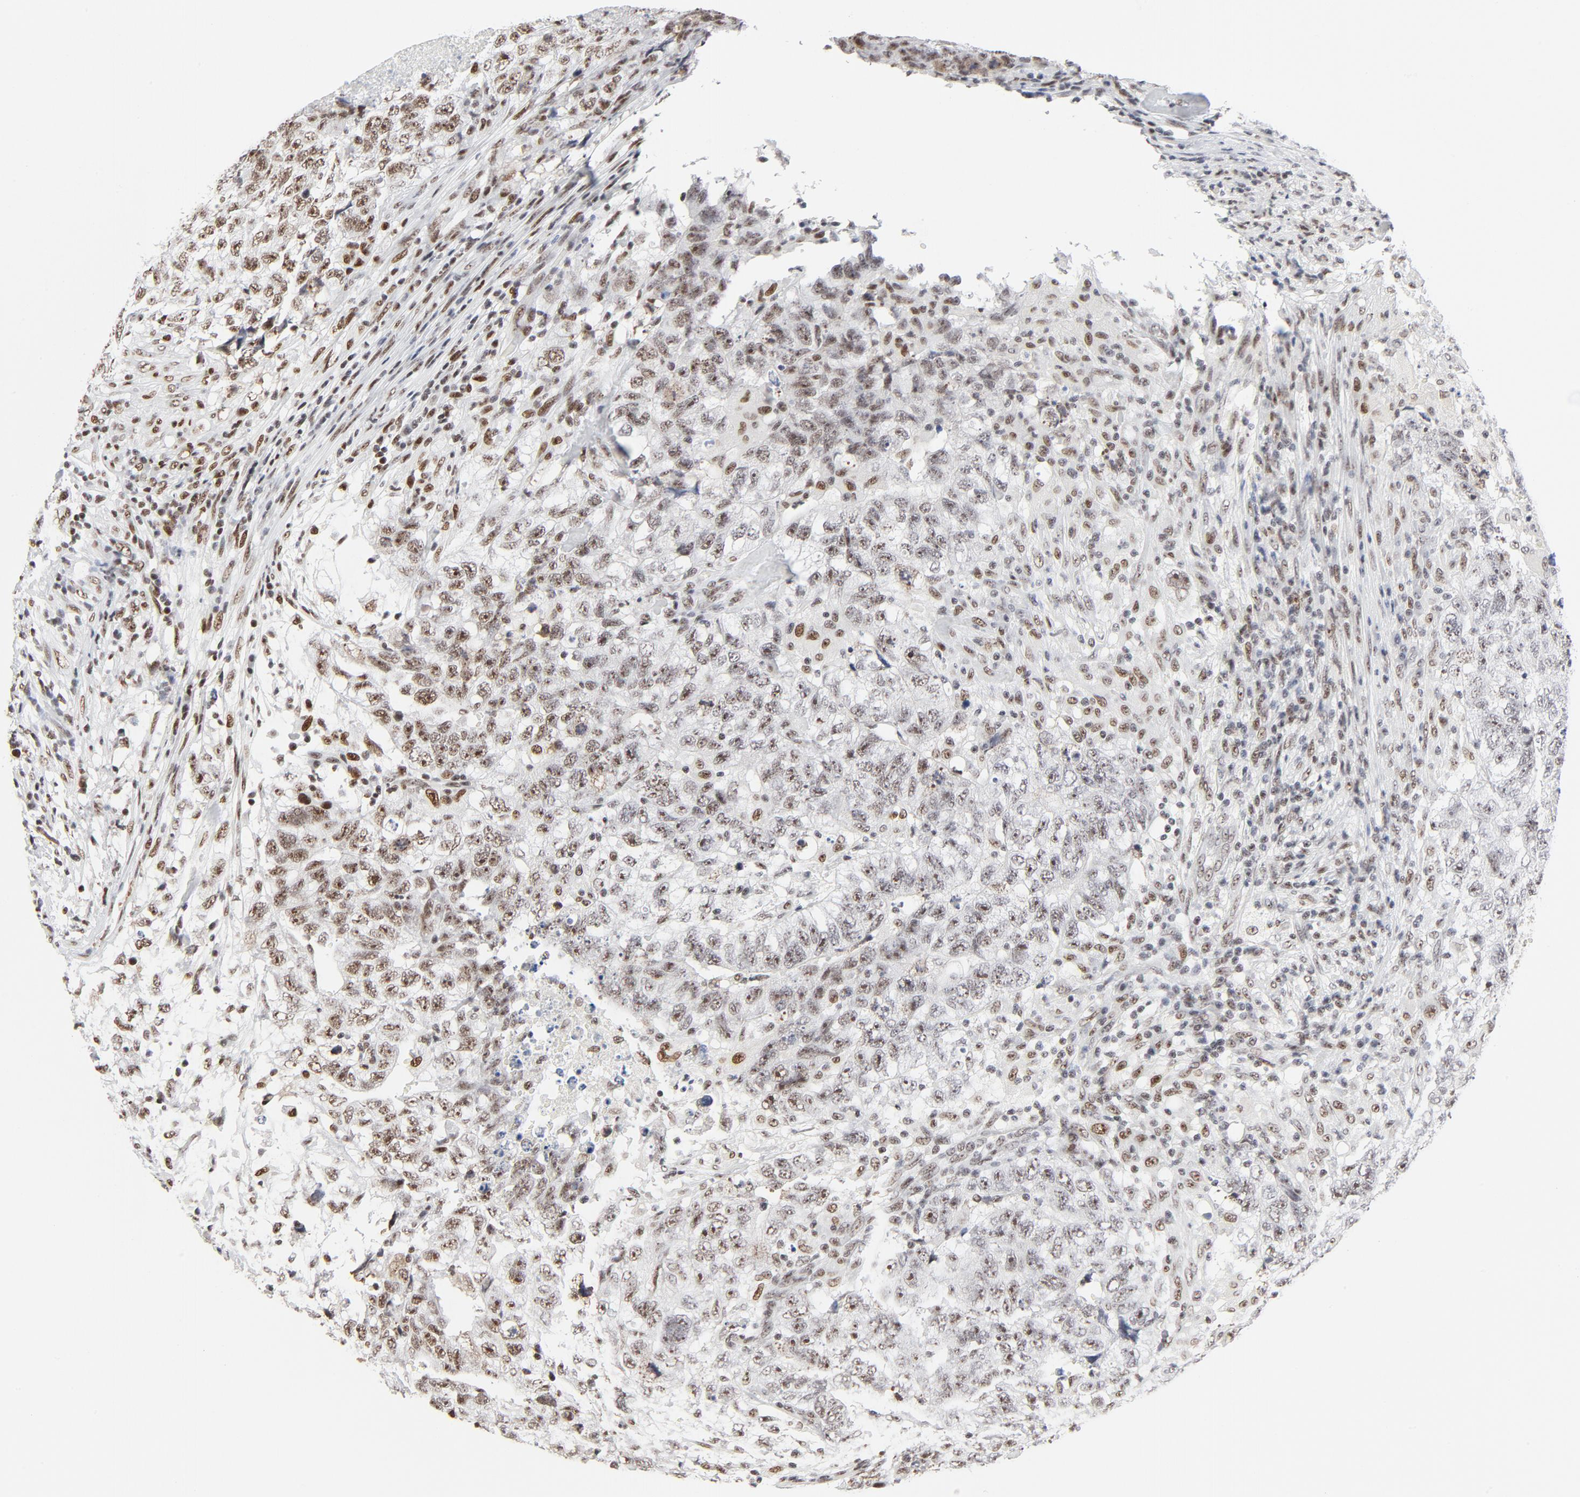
{"staining": {"intensity": "moderate", "quantity": ">75%", "location": "nuclear"}, "tissue": "testis cancer", "cell_type": "Tumor cells", "image_type": "cancer", "snomed": [{"axis": "morphology", "description": "Carcinoma, Embryonal, NOS"}, {"axis": "topography", "description": "Testis"}], "caption": "Moderate nuclear expression is seen in about >75% of tumor cells in testis embryonal carcinoma.", "gene": "GTF2H1", "patient": {"sex": "male", "age": 21}}